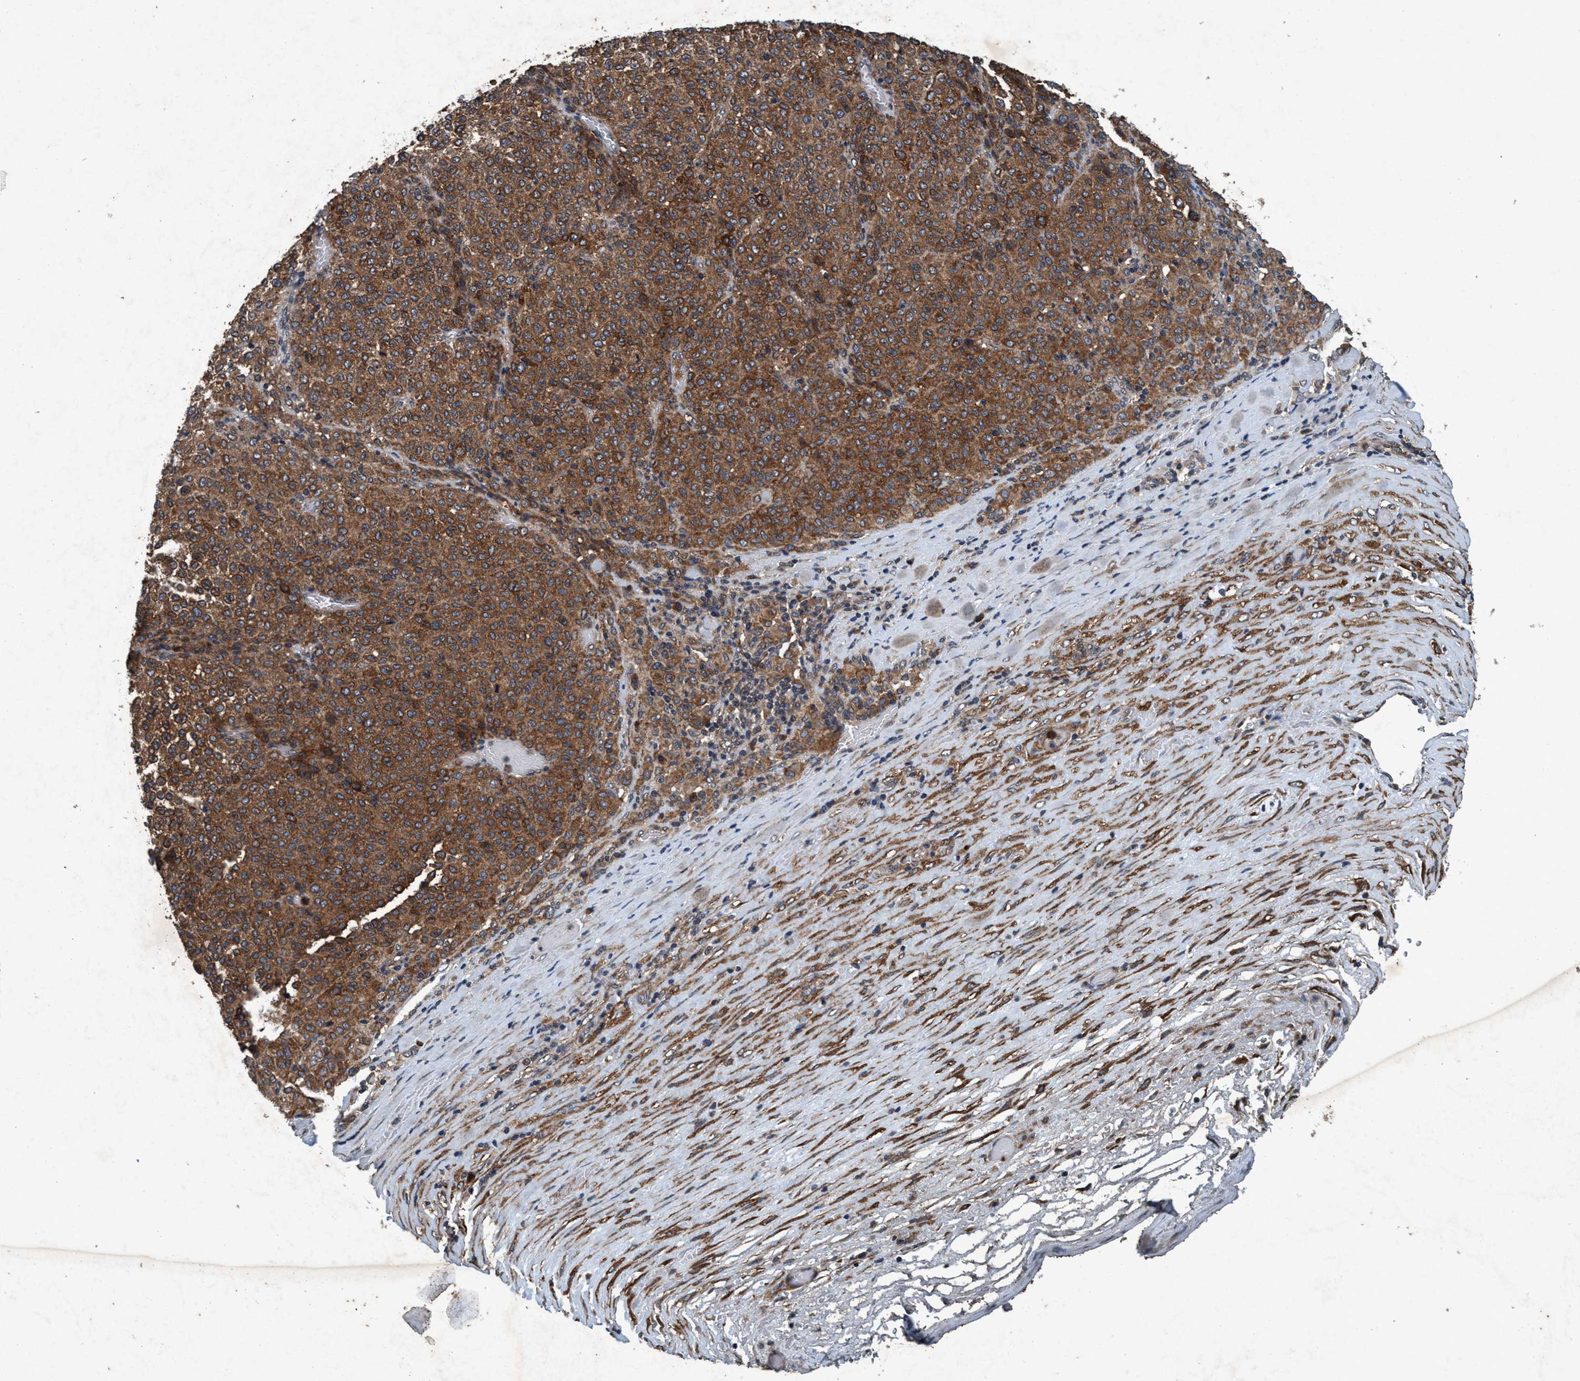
{"staining": {"intensity": "moderate", "quantity": ">75%", "location": "cytoplasmic/membranous"}, "tissue": "melanoma", "cell_type": "Tumor cells", "image_type": "cancer", "snomed": [{"axis": "morphology", "description": "Malignant melanoma, Metastatic site"}, {"axis": "topography", "description": "Pancreas"}], "caption": "Immunohistochemical staining of human melanoma displays medium levels of moderate cytoplasmic/membranous expression in approximately >75% of tumor cells.", "gene": "AKT1S1", "patient": {"sex": "female", "age": 30}}